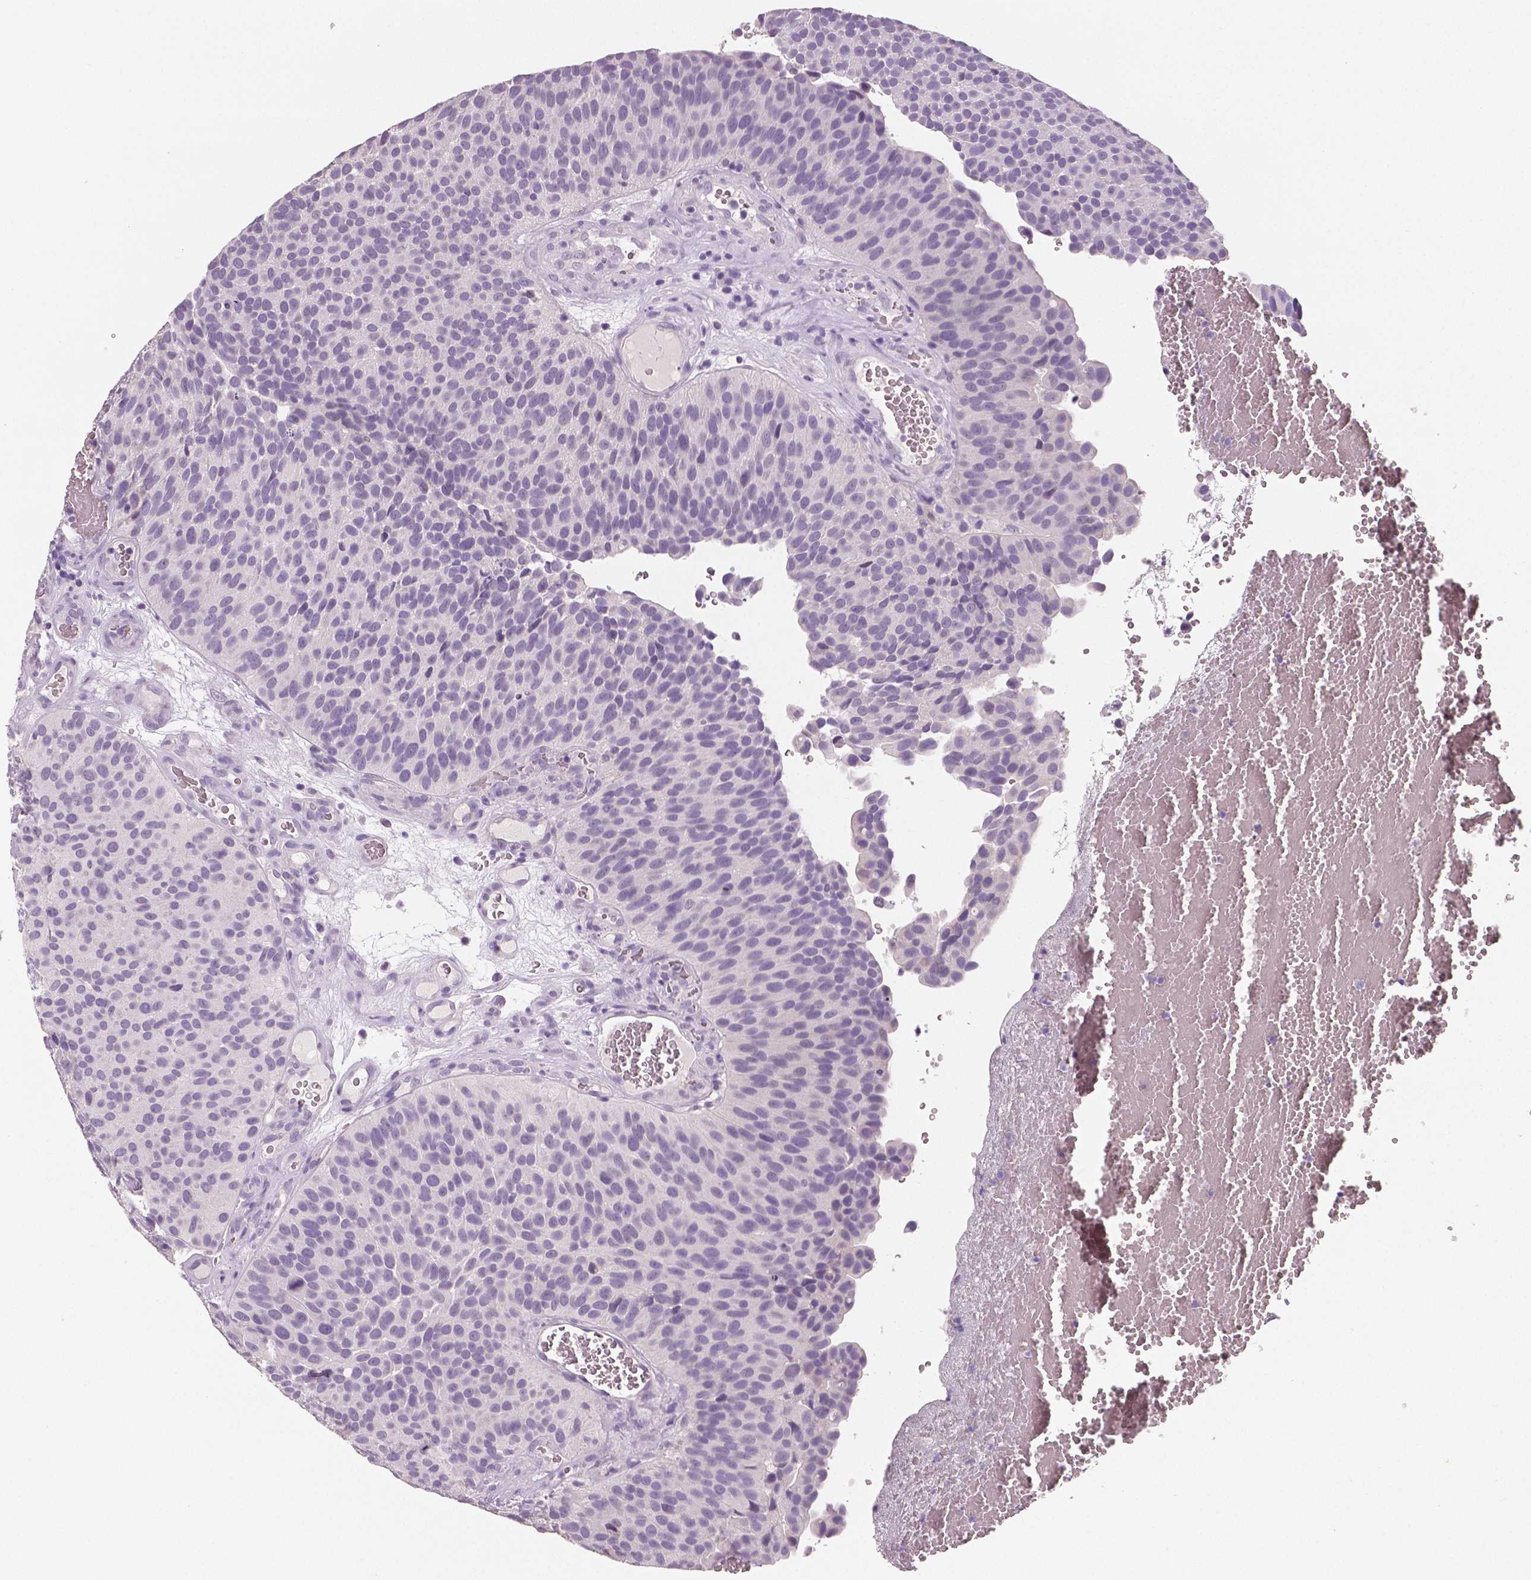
{"staining": {"intensity": "negative", "quantity": "none", "location": "none"}, "tissue": "urothelial cancer", "cell_type": "Tumor cells", "image_type": "cancer", "snomed": [{"axis": "morphology", "description": "Urothelial carcinoma, Low grade"}, {"axis": "topography", "description": "Urinary bladder"}], "caption": "Immunohistochemistry micrograph of neoplastic tissue: human low-grade urothelial carcinoma stained with DAB (3,3'-diaminobenzidine) shows no significant protein positivity in tumor cells.", "gene": "TSPAN7", "patient": {"sex": "male", "age": 76}}